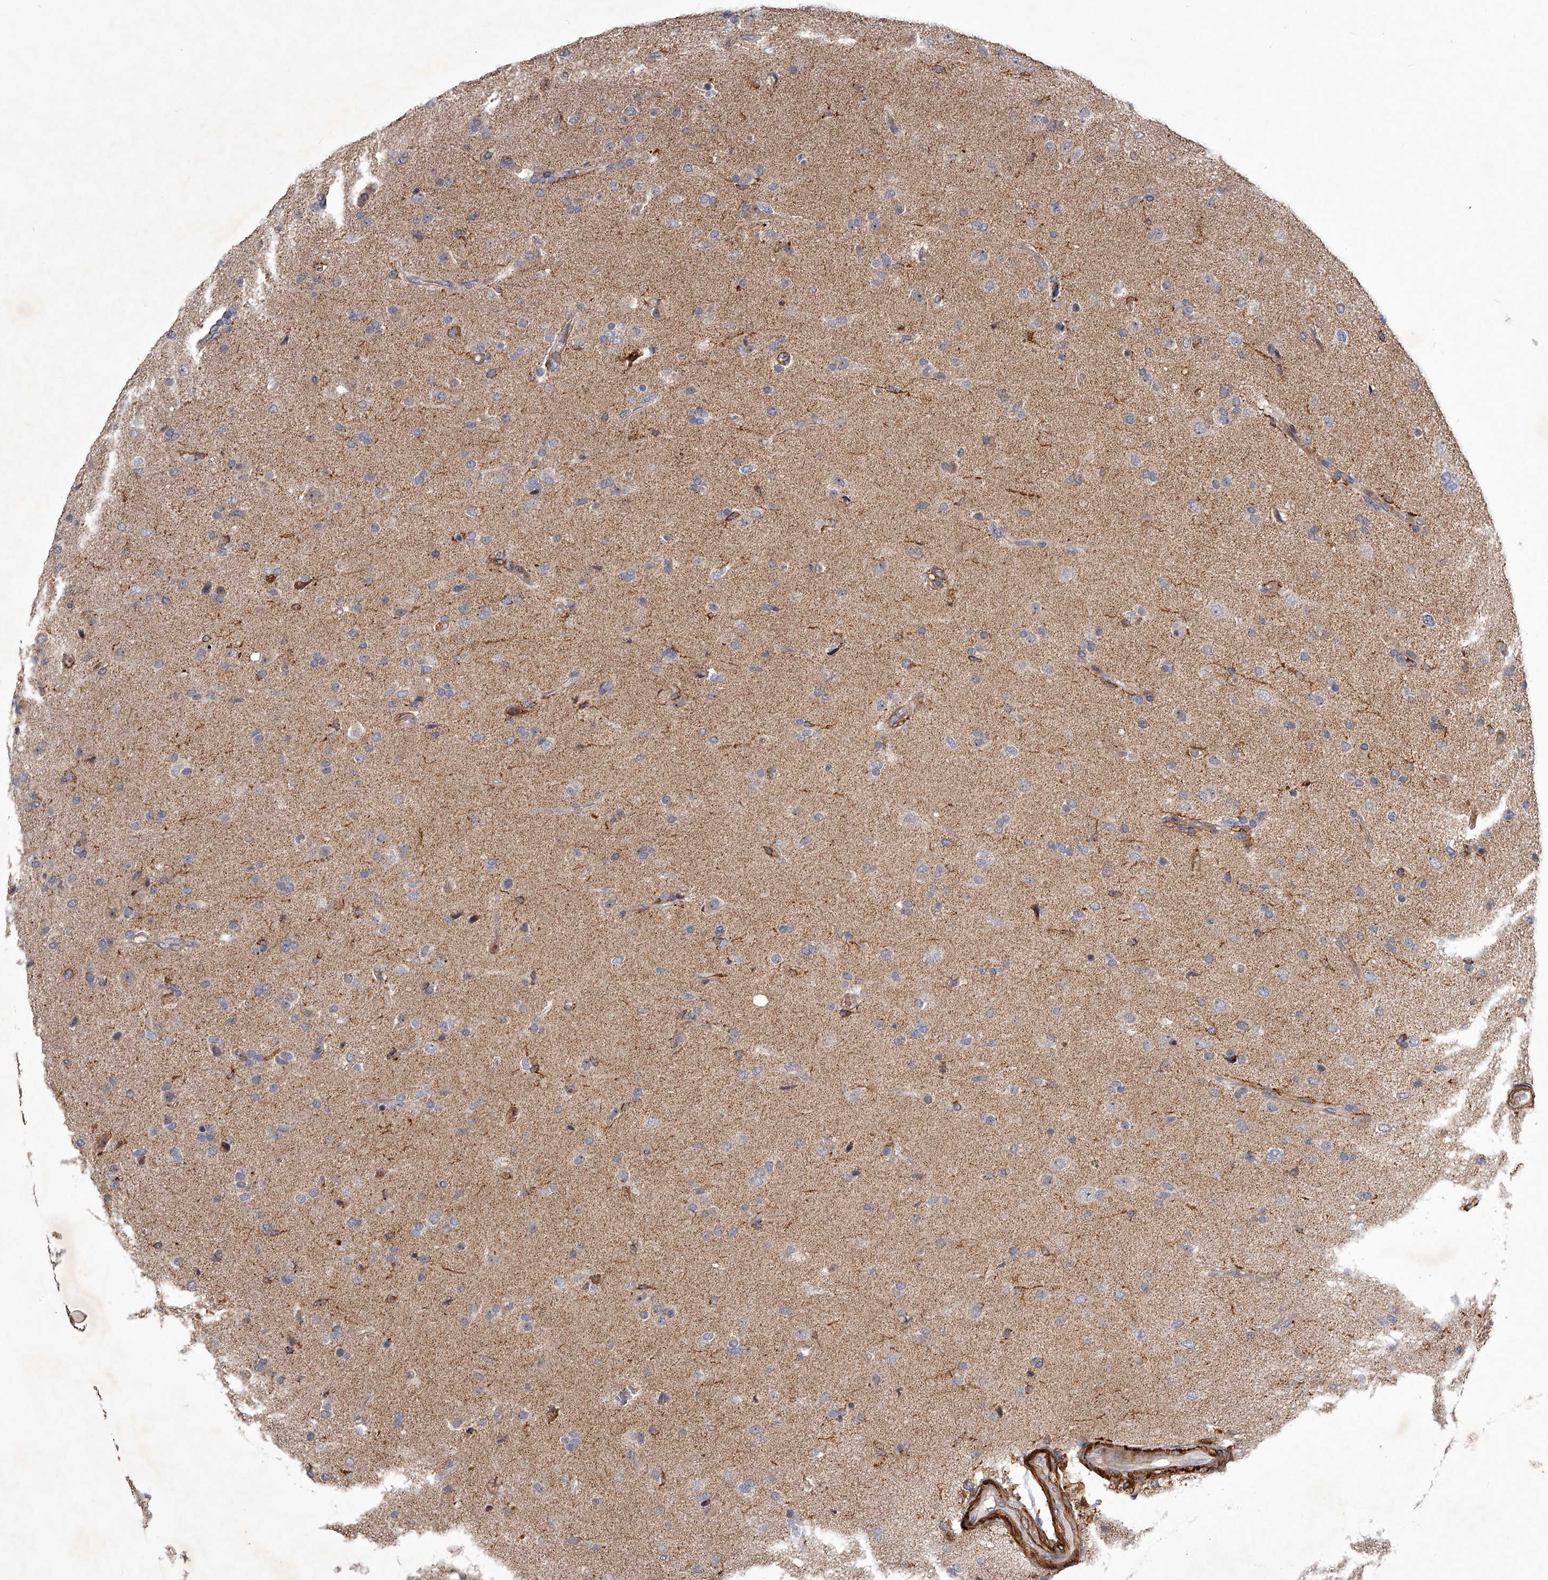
{"staining": {"intensity": "negative", "quantity": "none", "location": "none"}, "tissue": "glioma", "cell_type": "Tumor cells", "image_type": "cancer", "snomed": [{"axis": "morphology", "description": "Glioma, malignant, High grade"}, {"axis": "topography", "description": "Brain"}], "caption": "DAB immunohistochemical staining of human glioma exhibits no significant staining in tumor cells. (Brightfield microscopy of DAB (3,3'-diaminobenzidine) immunohistochemistry at high magnification).", "gene": "RRP36", "patient": {"sex": "male", "age": 72}}